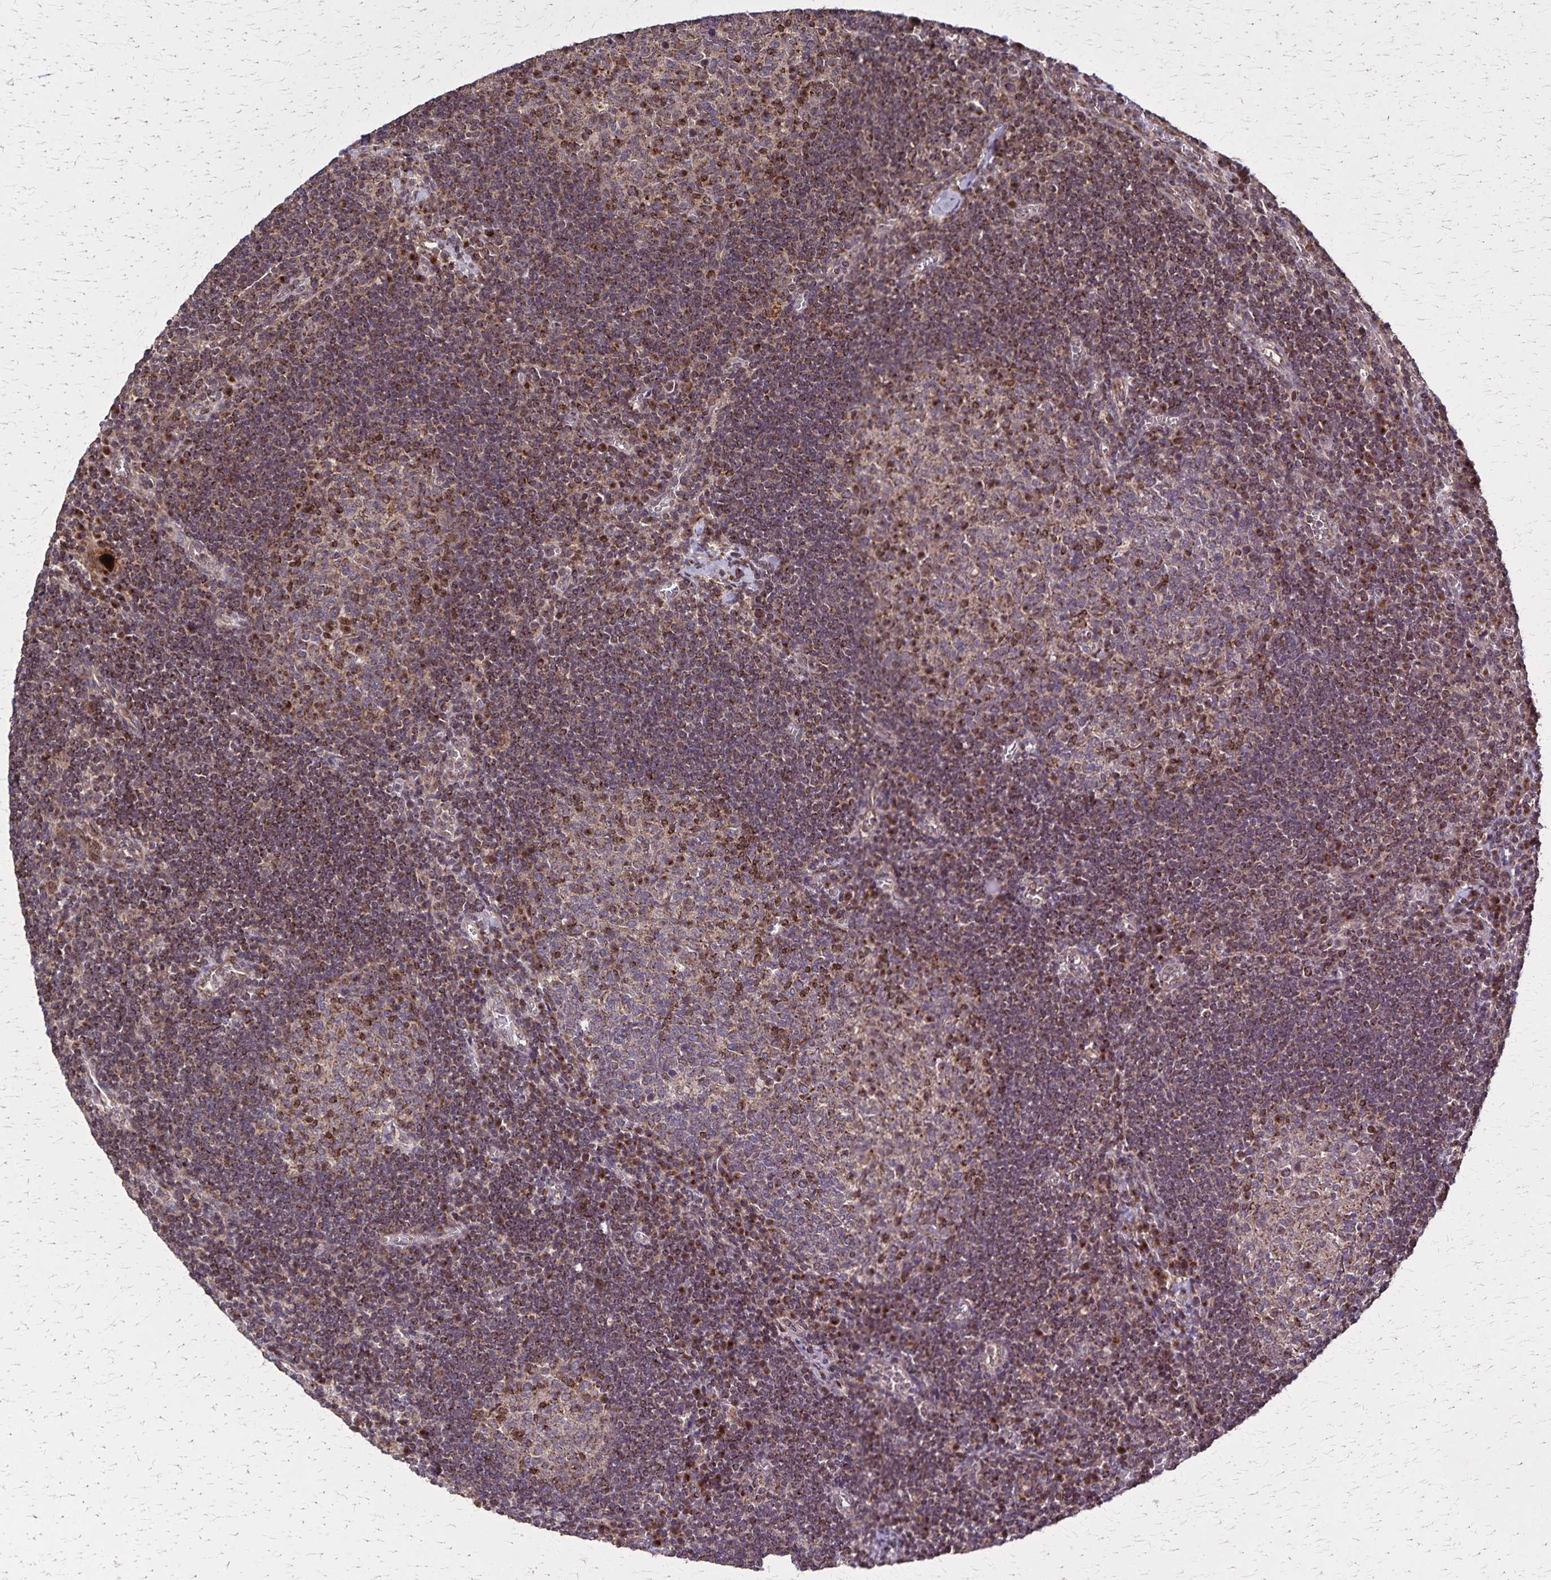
{"staining": {"intensity": "moderate", "quantity": "25%-75%", "location": "cytoplasmic/membranous"}, "tissue": "lymph node", "cell_type": "Germinal center cells", "image_type": "normal", "snomed": [{"axis": "morphology", "description": "Normal tissue, NOS"}, {"axis": "topography", "description": "Lymph node"}], "caption": "Protein staining demonstrates moderate cytoplasmic/membranous staining in about 25%-75% of germinal center cells in normal lymph node. The protein is stained brown, and the nuclei are stained in blue (DAB IHC with brightfield microscopy, high magnification).", "gene": "NFS1", "patient": {"sex": "male", "age": 67}}